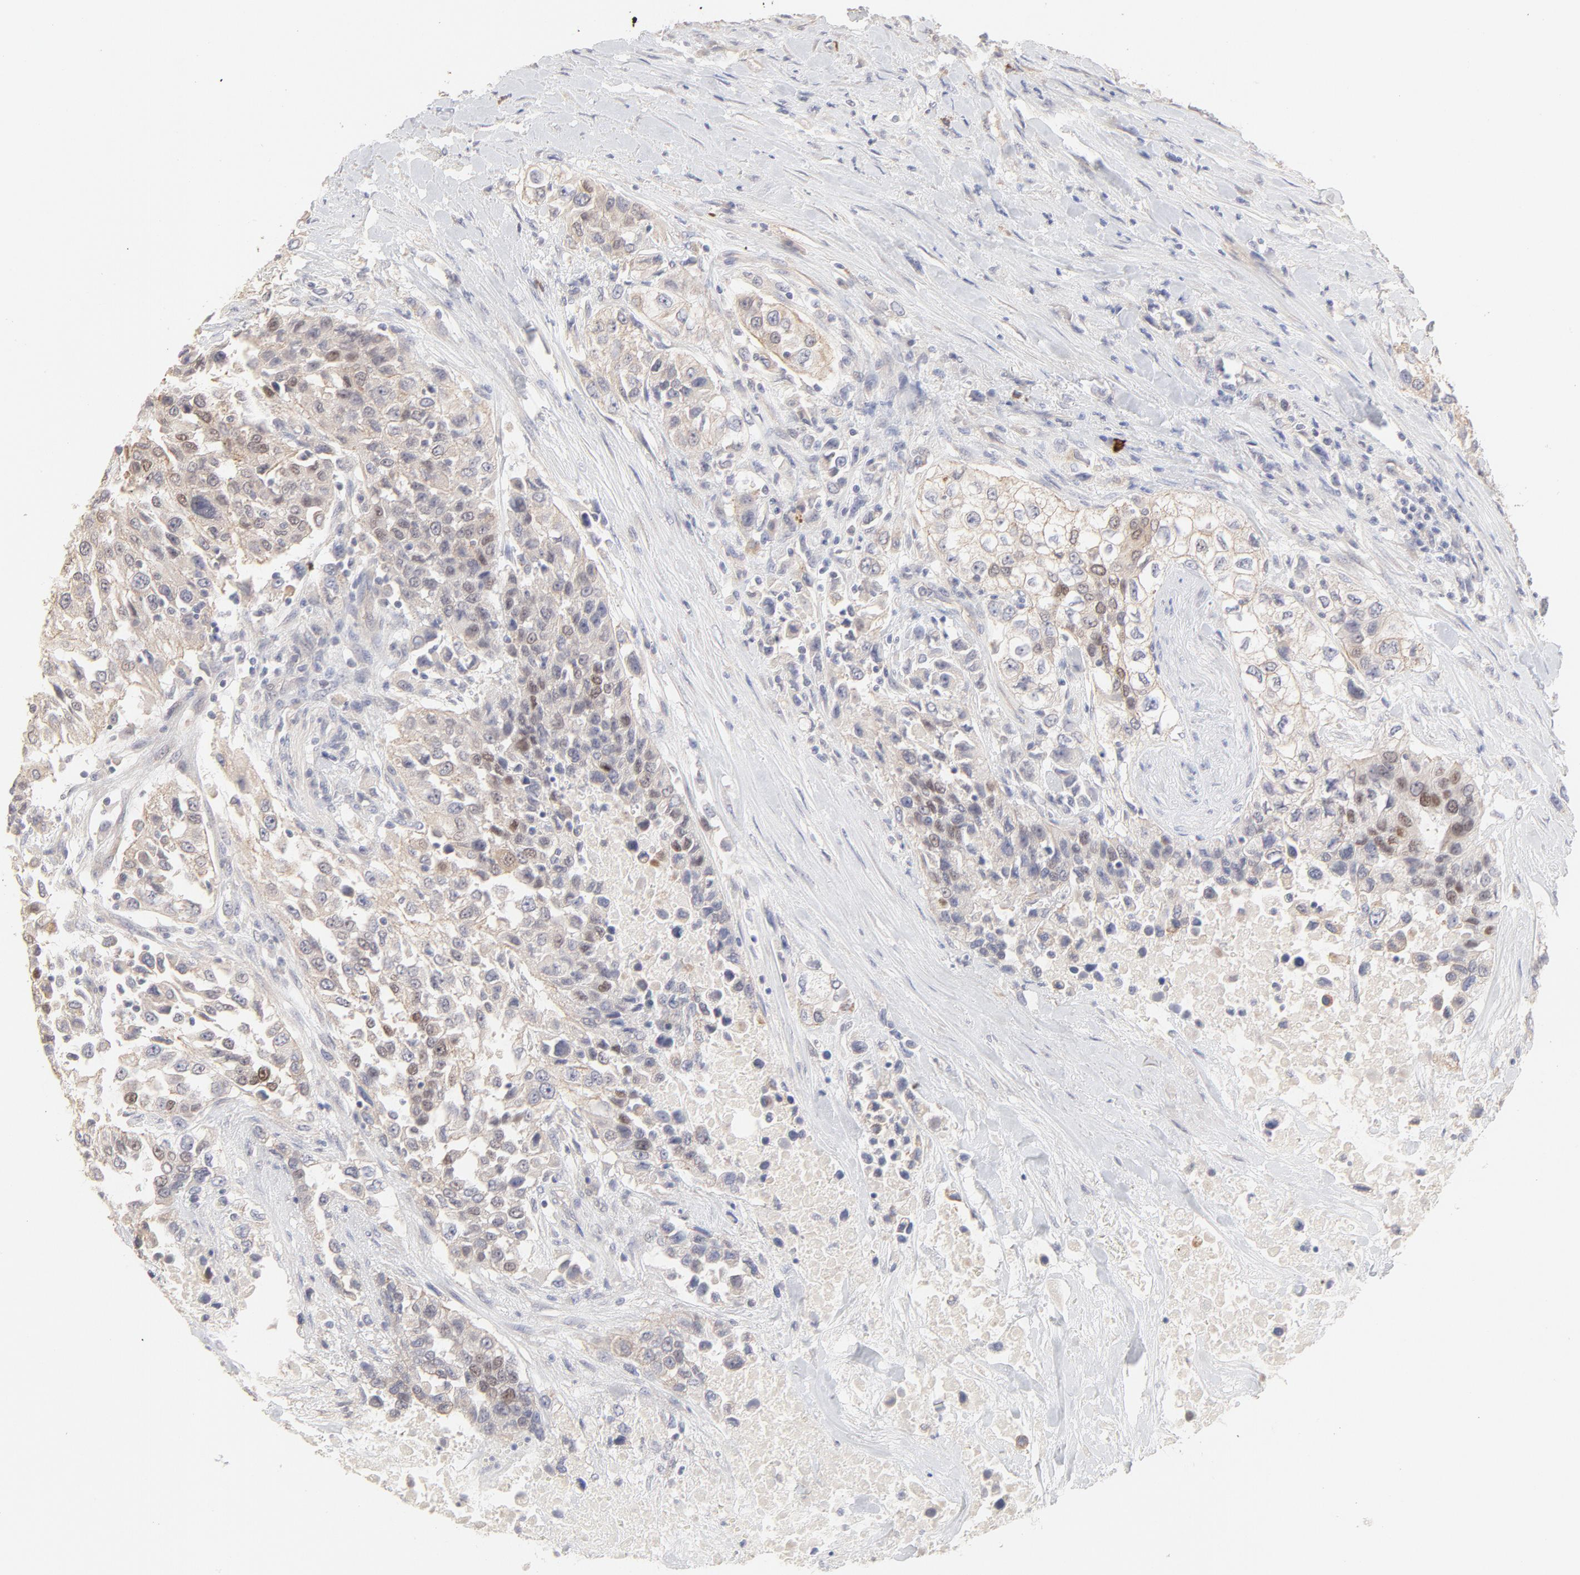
{"staining": {"intensity": "weak", "quantity": "25%-75%", "location": "nuclear"}, "tissue": "urothelial cancer", "cell_type": "Tumor cells", "image_type": "cancer", "snomed": [{"axis": "morphology", "description": "Urothelial carcinoma, High grade"}, {"axis": "topography", "description": "Urinary bladder"}], "caption": "Approximately 25%-75% of tumor cells in urothelial cancer exhibit weak nuclear protein expression as visualized by brown immunohistochemical staining.", "gene": "ELF3", "patient": {"sex": "female", "age": 80}}